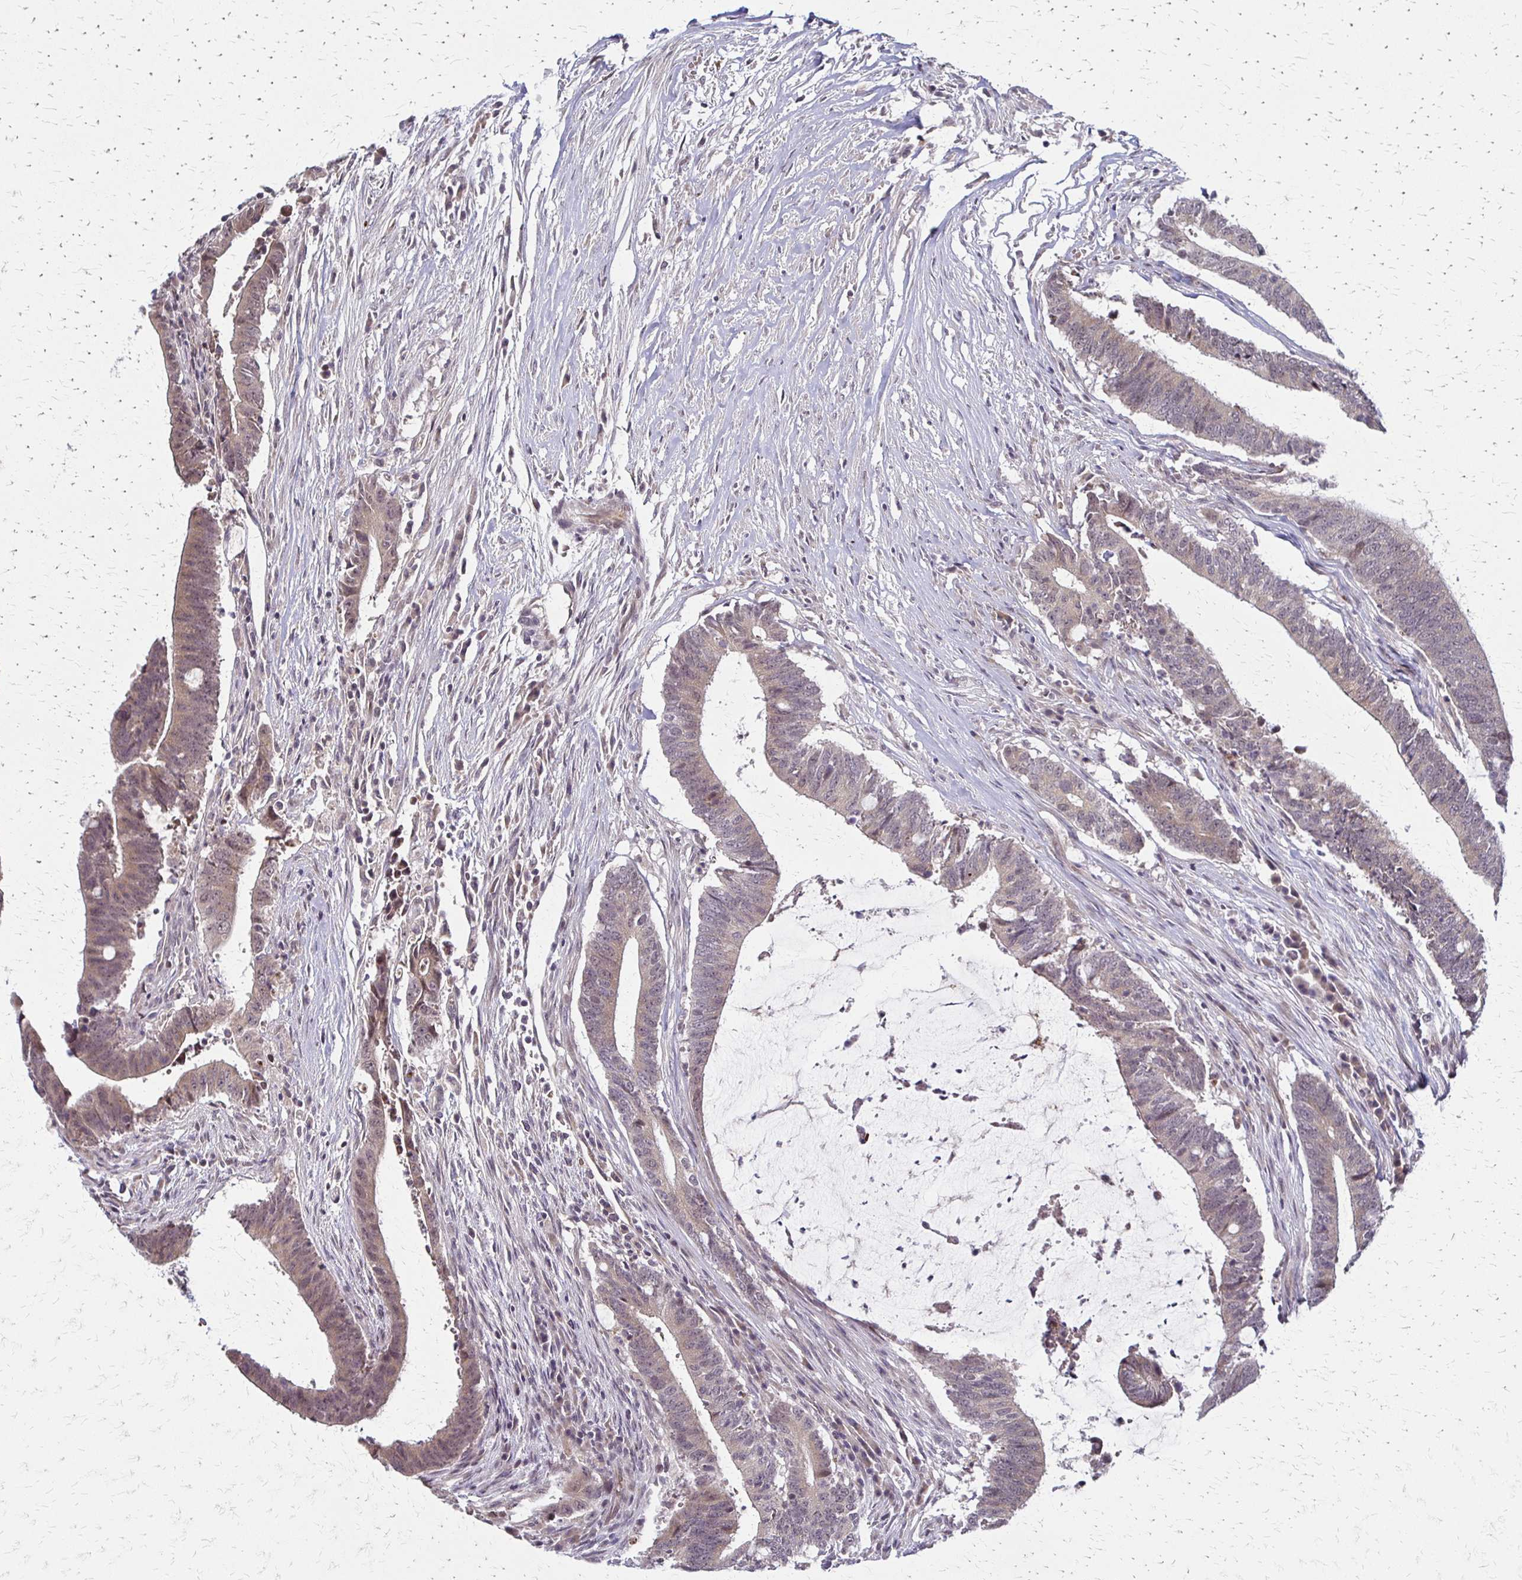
{"staining": {"intensity": "moderate", "quantity": ">75%", "location": "cytoplasmic/membranous"}, "tissue": "colorectal cancer", "cell_type": "Tumor cells", "image_type": "cancer", "snomed": [{"axis": "morphology", "description": "Adenocarcinoma, NOS"}, {"axis": "topography", "description": "Colon"}], "caption": "IHC photomicrograph of neoplastic tissue: colorectal adenocarcinoma stained using immunohistochemistry (IHC) reveals medium levels of moderate protein expression localized specifically in the cytoplasmic/membranous of tumor cells, appearing as a cytoplasmic/membranous brown color.", "gene": "TRIR", "patient": {"sex": "female", "age": 43}}